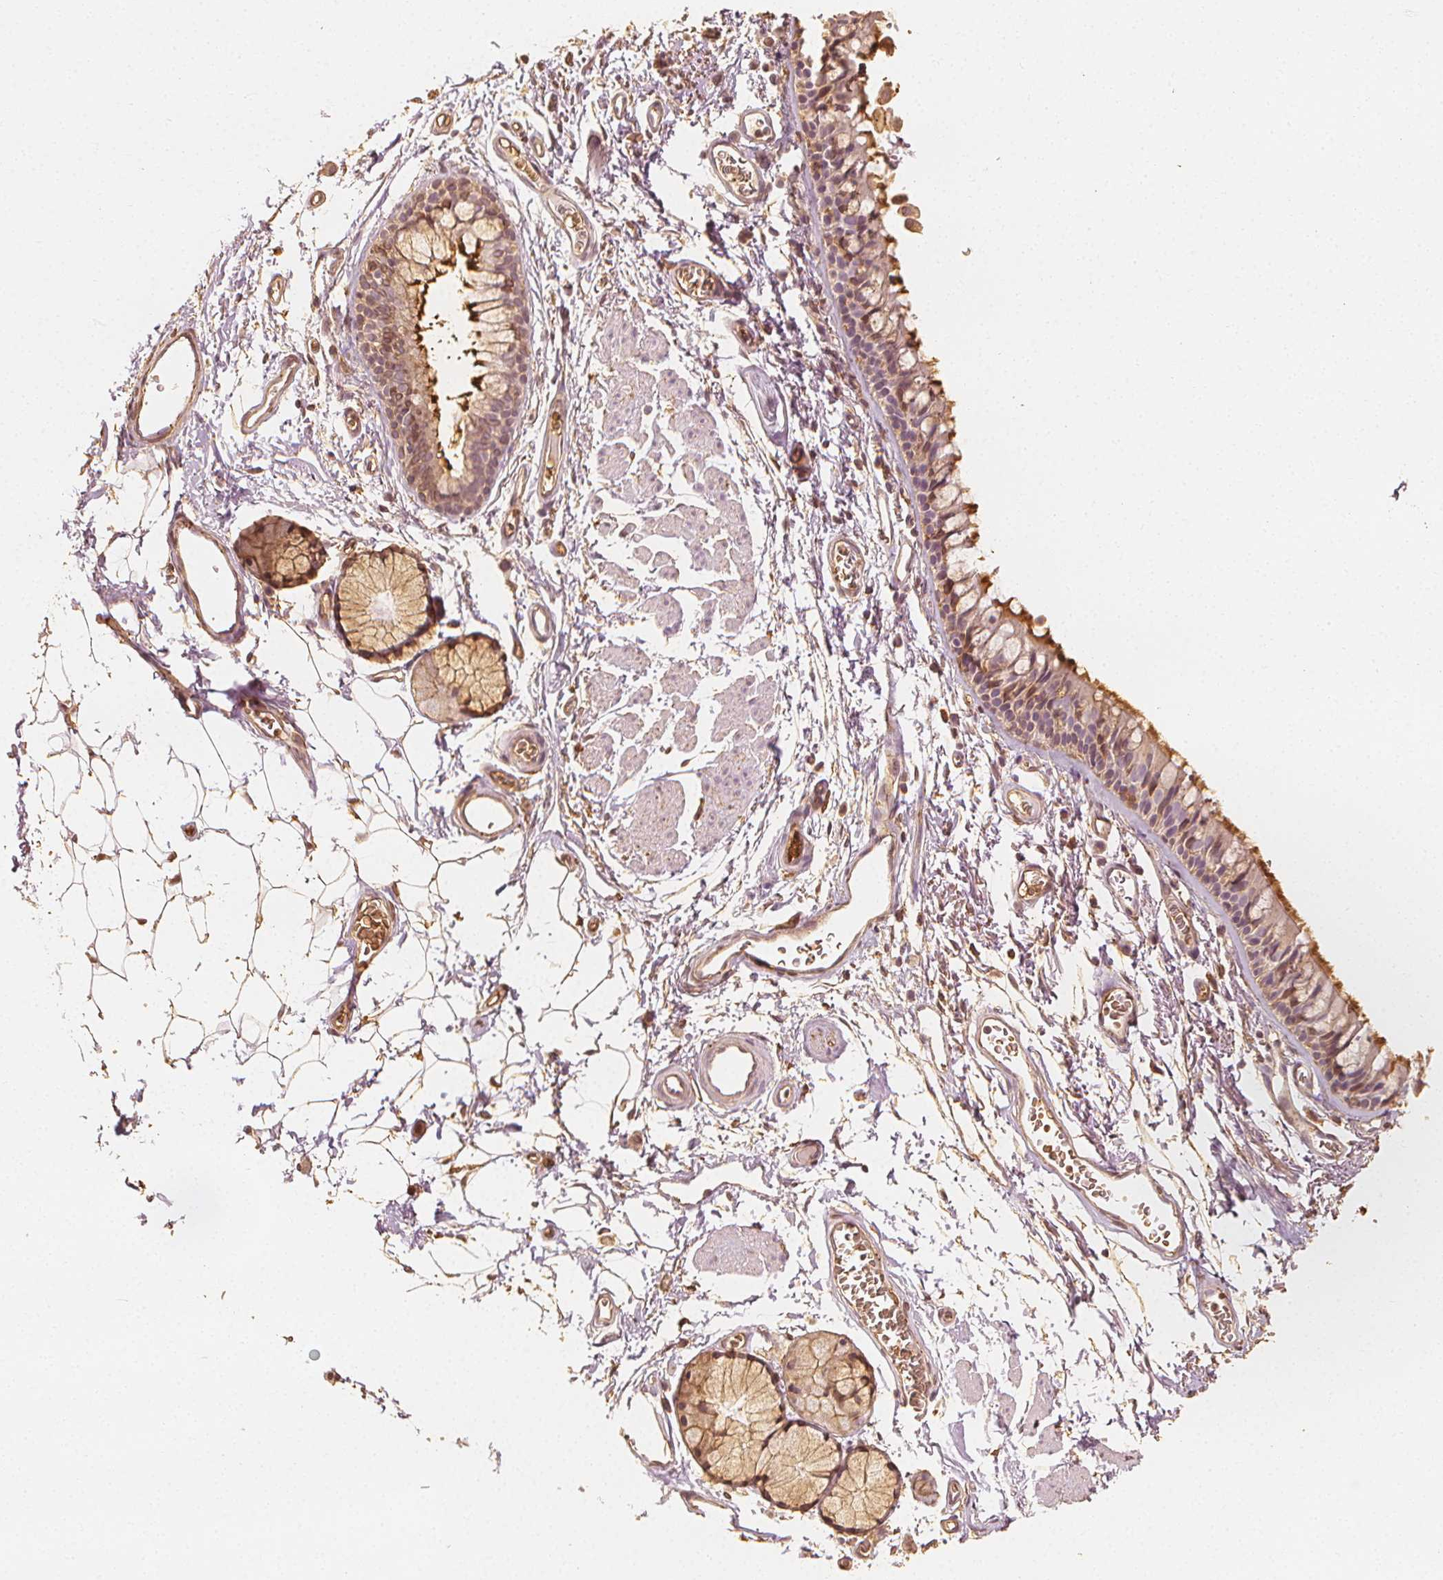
{"staining": {"intensity": "strong", "quantity": "25%-75%", "location": "cytoplasmic/membranous"}, "tissue": "bronchus", "cell_type": "Respiratory epithelial cells", "image_type": "normal", "snomed": [{"axis": "morphology", "description": "Normal tissue, NOS"}, {"axis": "topography", "description": "Cartilage tissue"}, {"axis": "topography", "description": "Bronchus"}], "caption": "Immunohistochemical staining of benign bronchus exhibits 25%-75% levels of strong cytoplasmic/membranous protein positivity in about 25%-75% of respiratory epithelial cells. (Brightfield microscopy of DAB IHC at high magnification).", "gene": "ARHGAP26", "patient": {"sex": "female", "age": 79}}